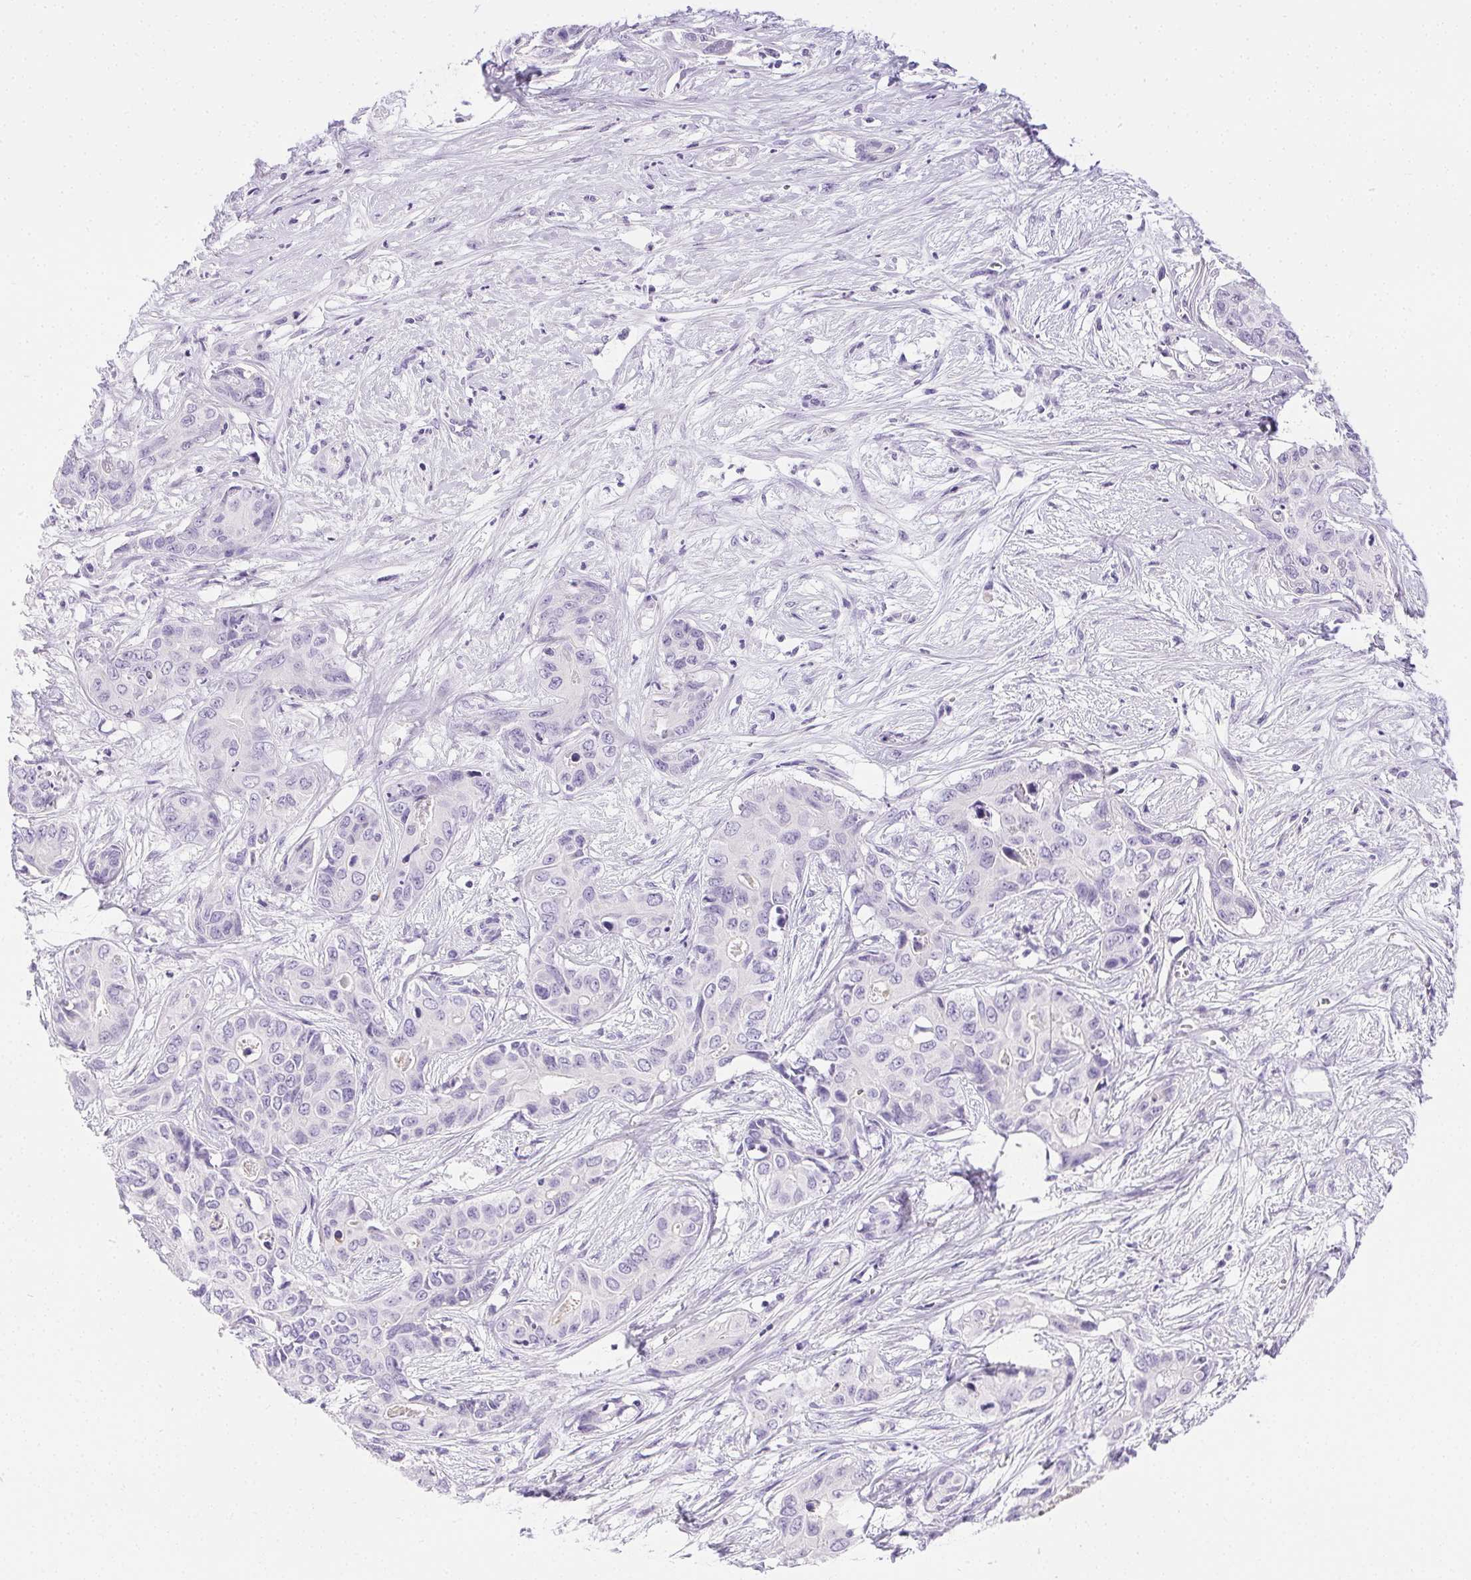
{"staining": {"intensity": "negative", "quantity": "none", "location": "none"}, "tissue": "liver cancer", "cell_type": "Tumor cells", "image_type": "cancer", "snomed": [{"axis": "morphology", "description": "Cholangiocarcinoma"}, {"axis": "topography", "description": "Liver"}], "caption": "There is no significant staining in tumor cells of liver cancer.", "gene": "C20orf85", "patient": {"sex": "female", "age": 65}}